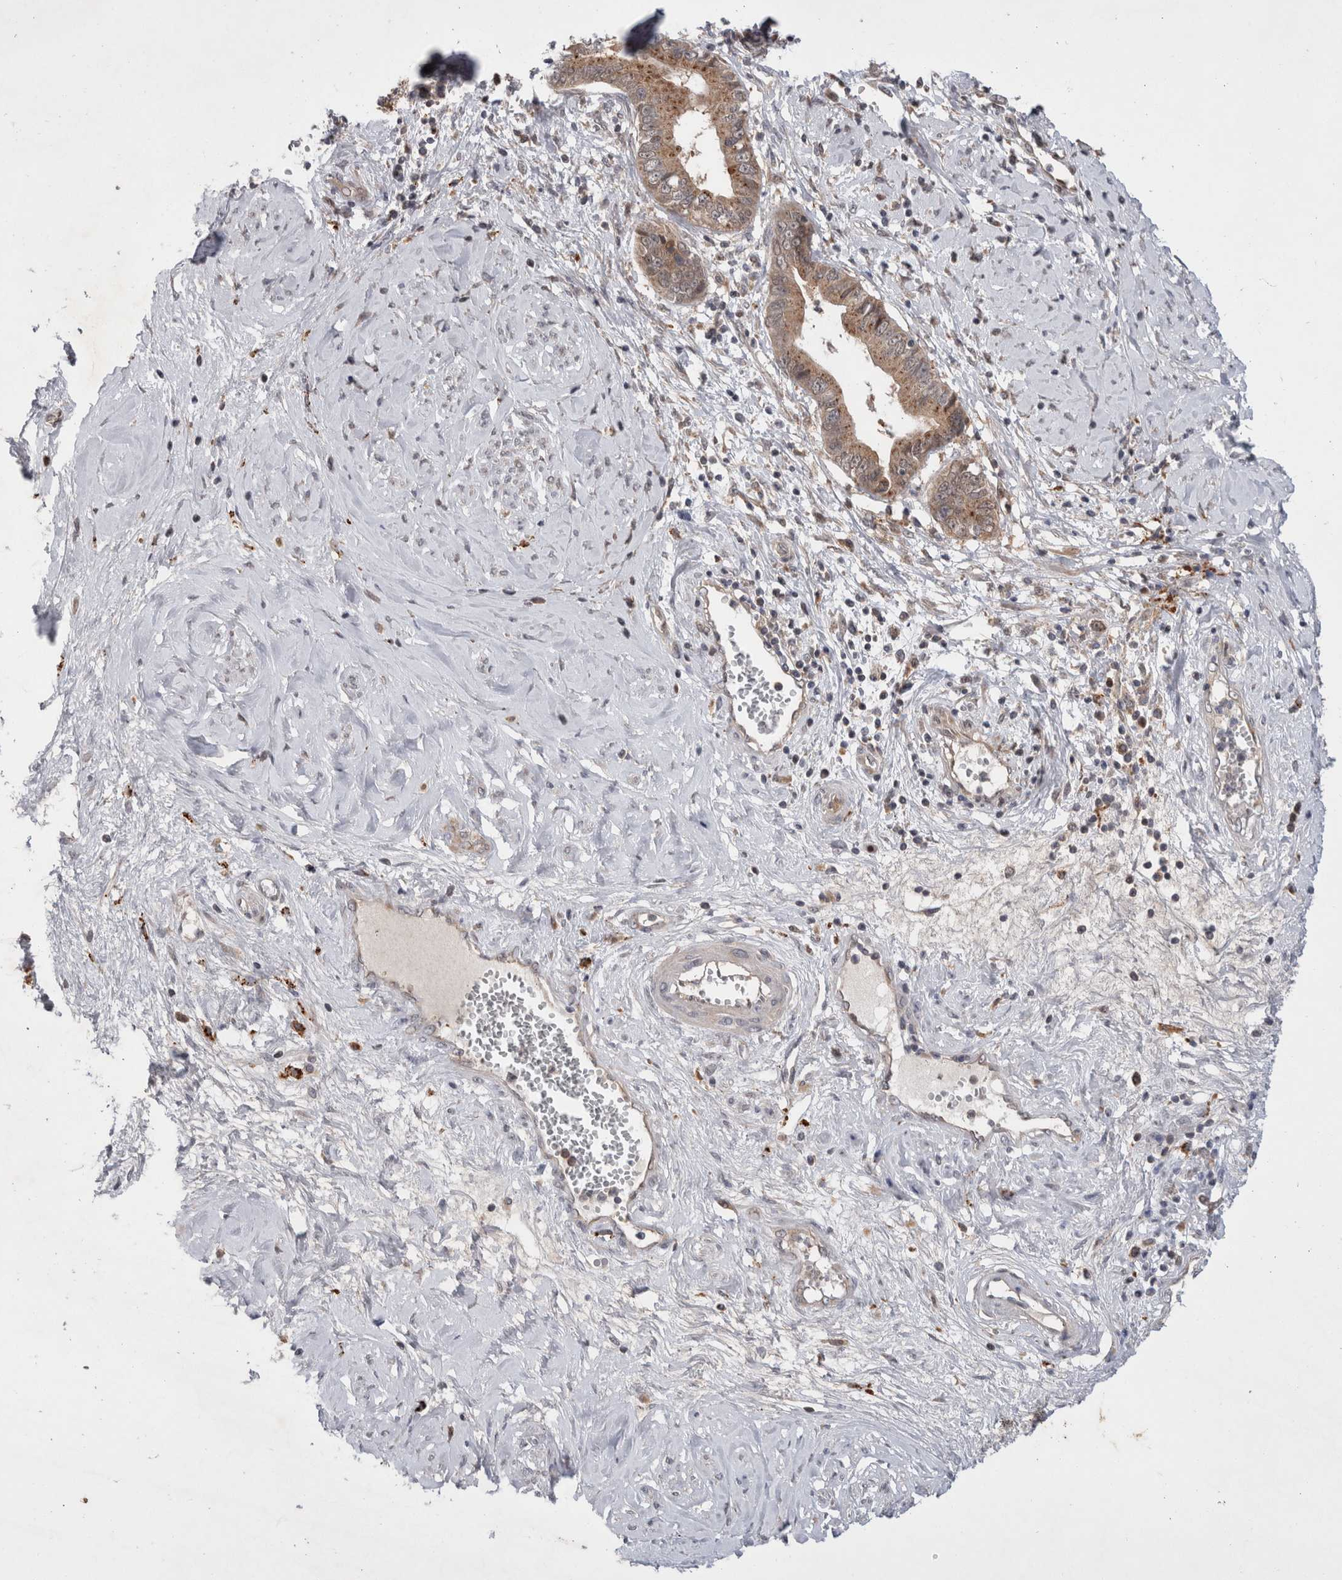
{"staining": {"intensity": "moderate", "quantity": ">75%", "location": "cytoplasmic/membranous"}, "tissue": "cervical cancer", "cell_type": "Tumor cells", "image_type": "cancer", "snomed": [{"axis": "morphology", "description": "Adenocarcinoma, NOS"}, {"axis": "topography", "description": "Cervix"}], "caption": "This is a histology image of immunohistochemistry (IHC) staining of adenocarcinoma (cervical), which shows moderate expression in the cytoplasmic/membranous of tumor cells.", "gene": "MRPL37", "patient": {"sex": "female", "age": 44}}